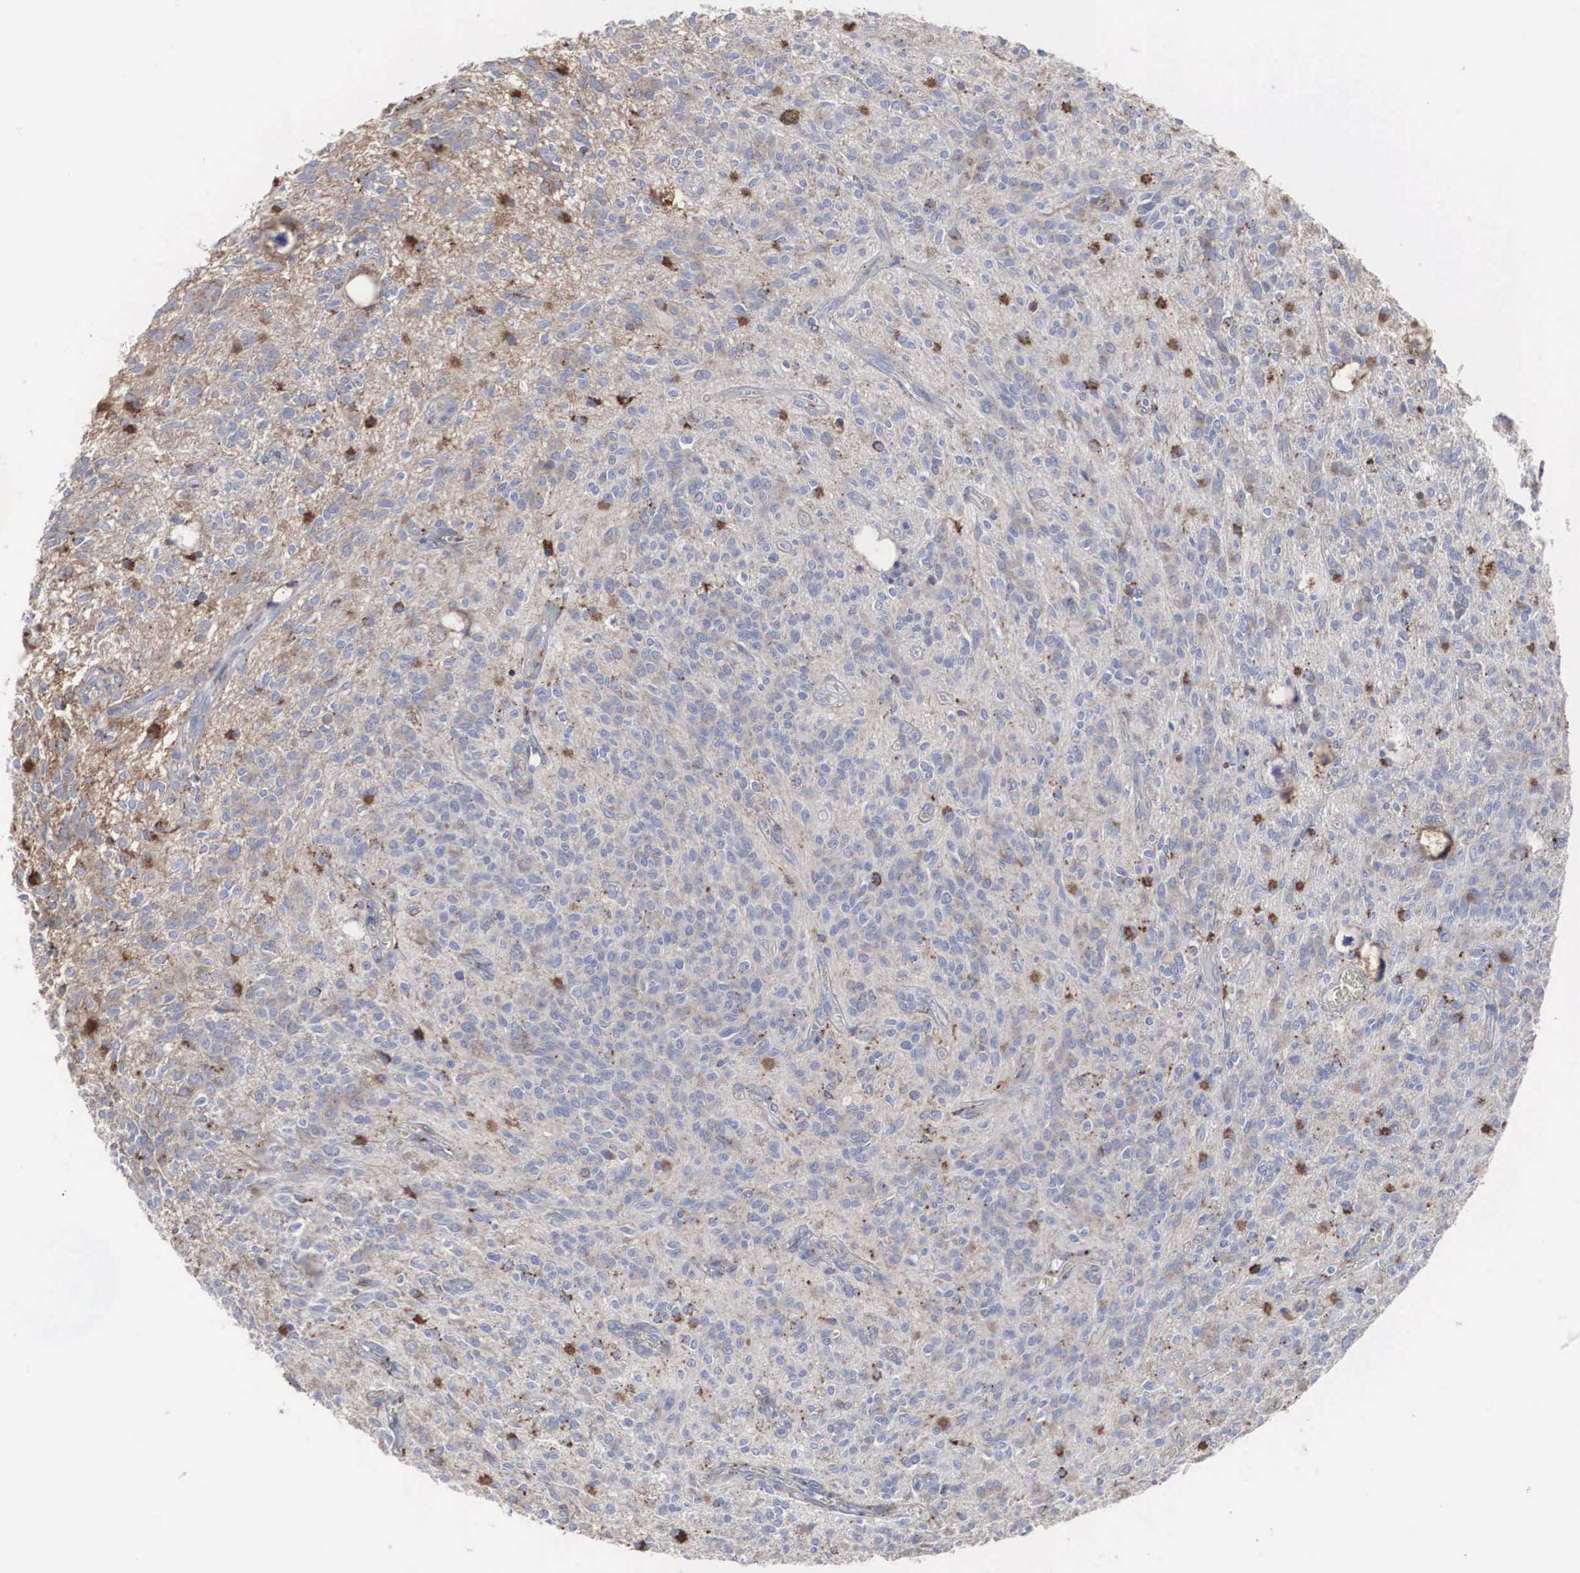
{"staining": {"intensity": "moderate", "quantity": "25%-75%", "location": "cytoplasmic/membranous"}, "tissue": "glioma", "cell_type": "Tumor cells", "image_type": "cancer", "snomed": [{"axis": "morphology", "description": "Glioma, malignant, Low grade"}, {"axis": "topography", "description": "Brain"}], "caption": "Protein expression by immunohistochemistry displays moderate cytoplasmic/membranous positivity in about 25%-75% of tumor cells in glioma.", "gene": "LGALS3BP", "patient": {"sex": "female", "age": 15}}